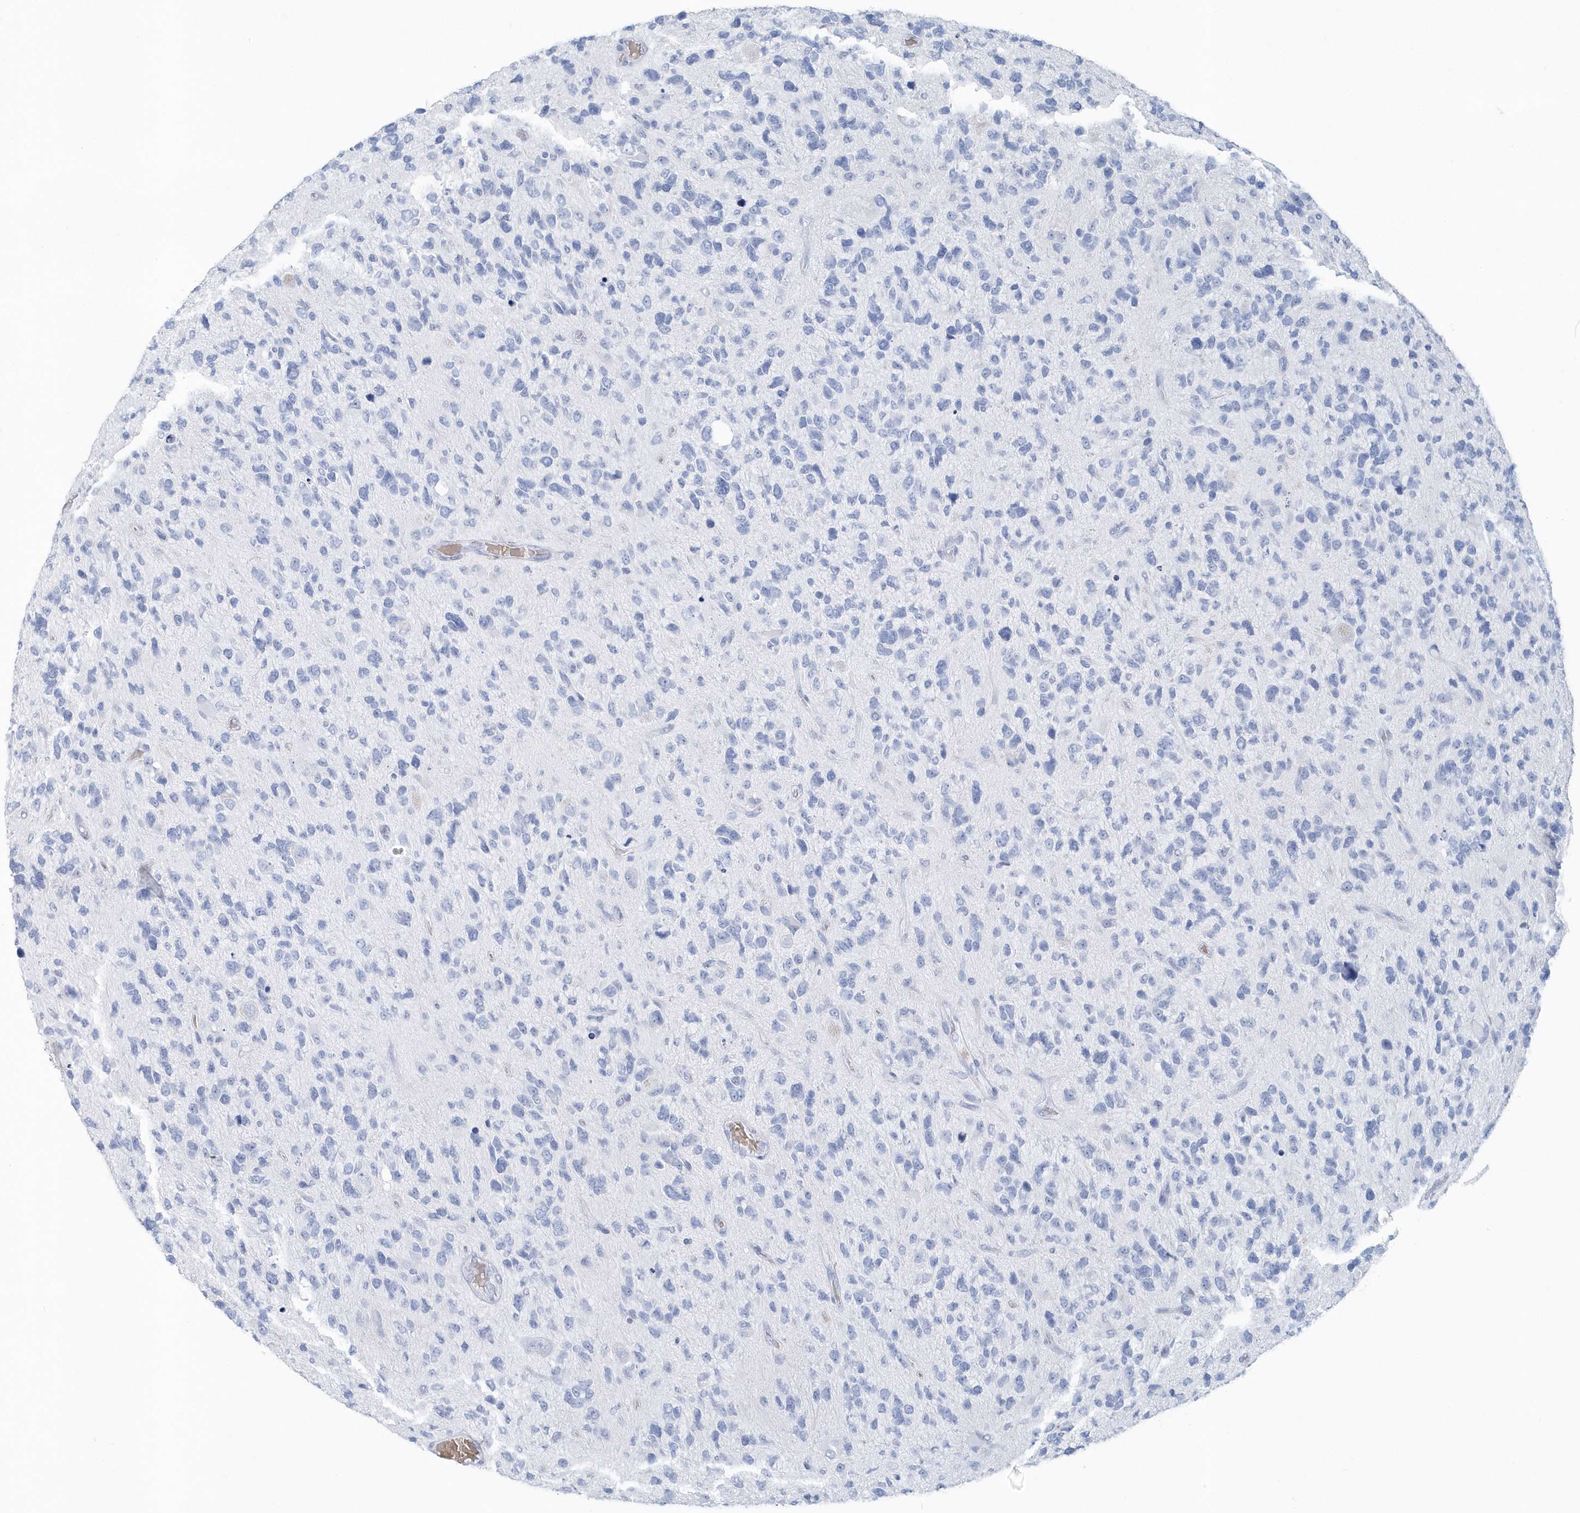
{"staining": {"intensity": "negative", "quantity": "none", "location": "none"}, "tissue": "glioma", "cell_type": "Tumor cells", "image_type": "cancer", "snomed": [{"axis": "morphology", "description": "Glioma, malignant, High grade"}, {"axis": "topography", "description": "Brain"}], "caption": "Tumor cells are negative for protein expression in human glioma.", "gene": "HBA2", "patient": {"sex": "female", "age": 58}}